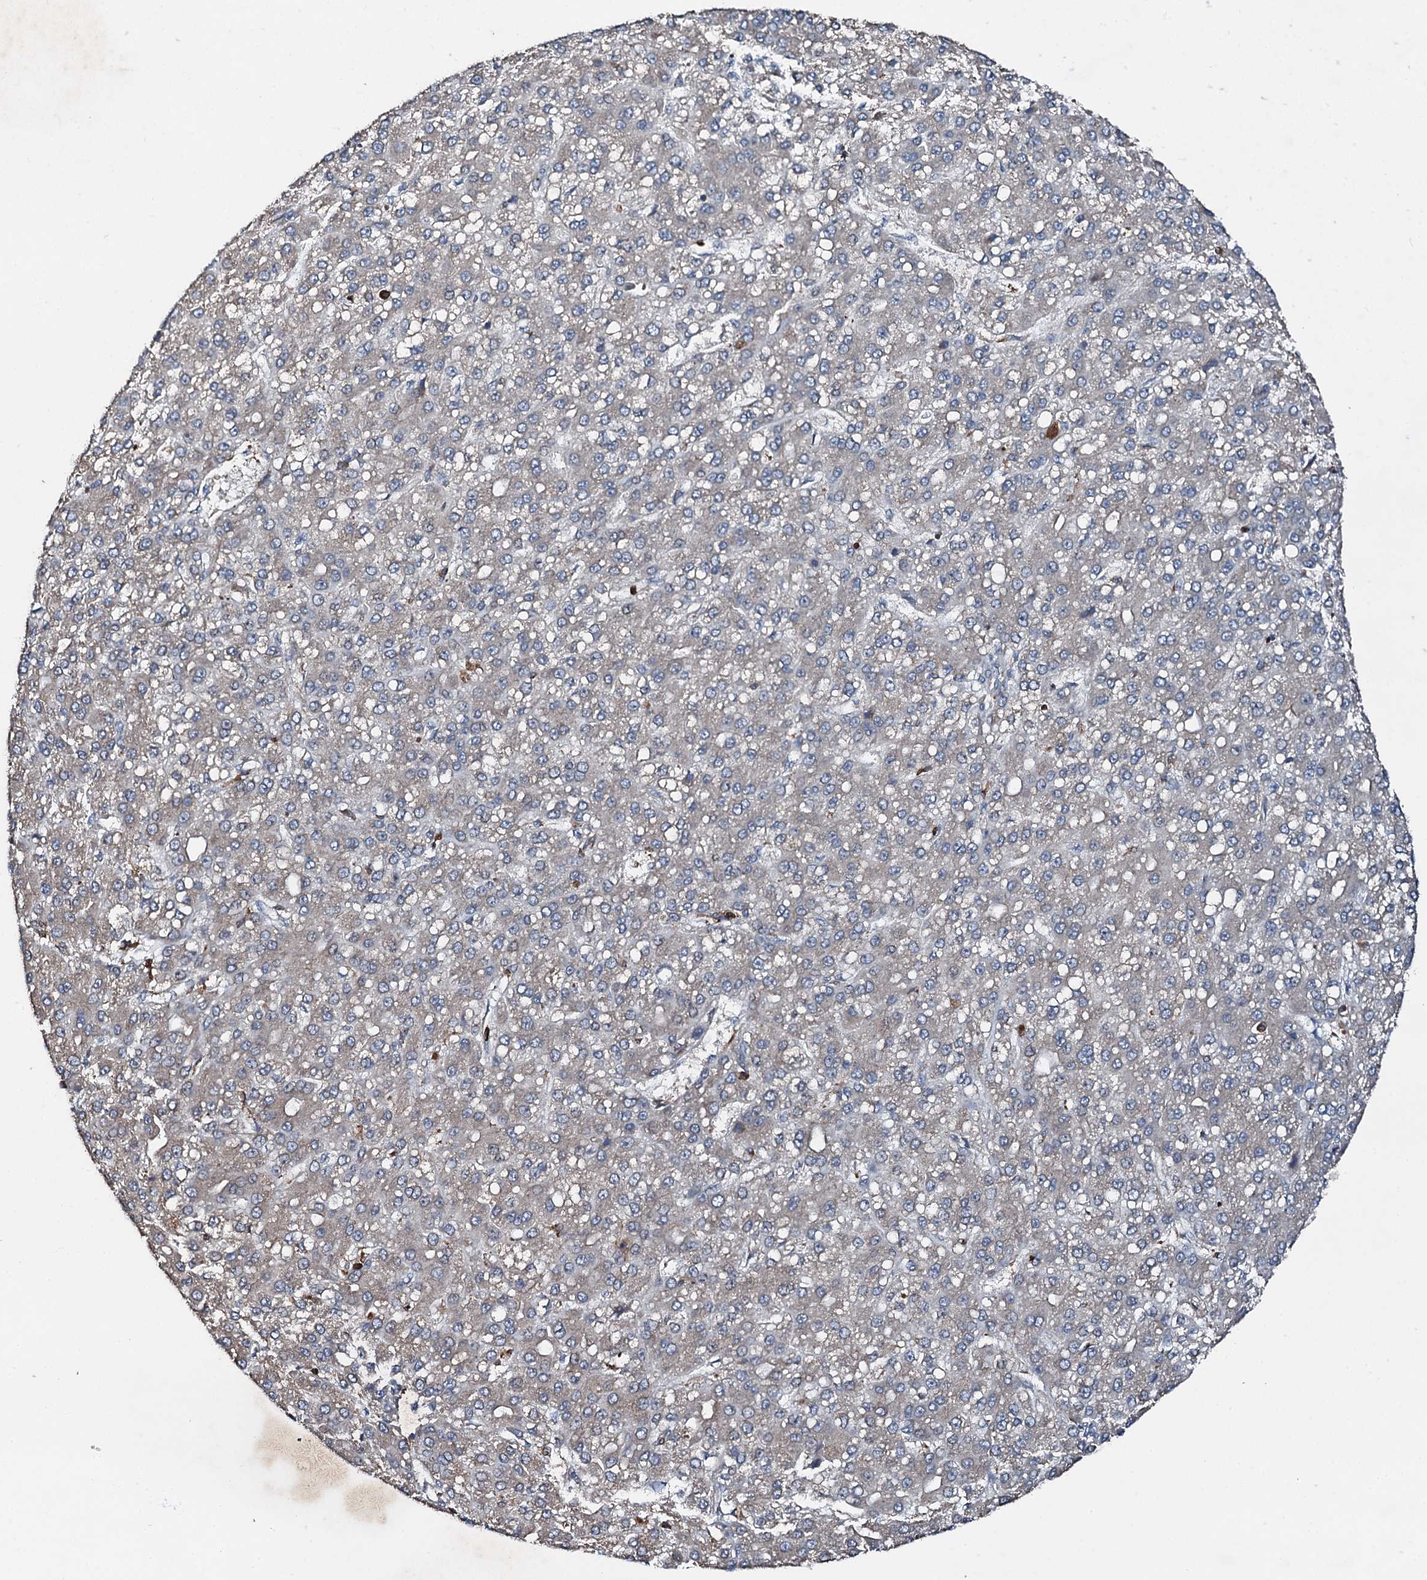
{"staining": {"intensity": "negative", "quantity": "none", "location": "none"}, "tissue": "liver cancer", "cell_type": "Tumor cells", "image_type": "cancer", "snomed": [{"axis": "morphology", "description": "Carcinoma, Hepatocellular, NOS"}, {"axis": "topography", "description": "Liver"}], "caption": "Tumor cells are negative for protein expression in human liver hepatocellular carcinoma.", "gene": "EDC4", "patient": {"sex": "male", "age": 67}}